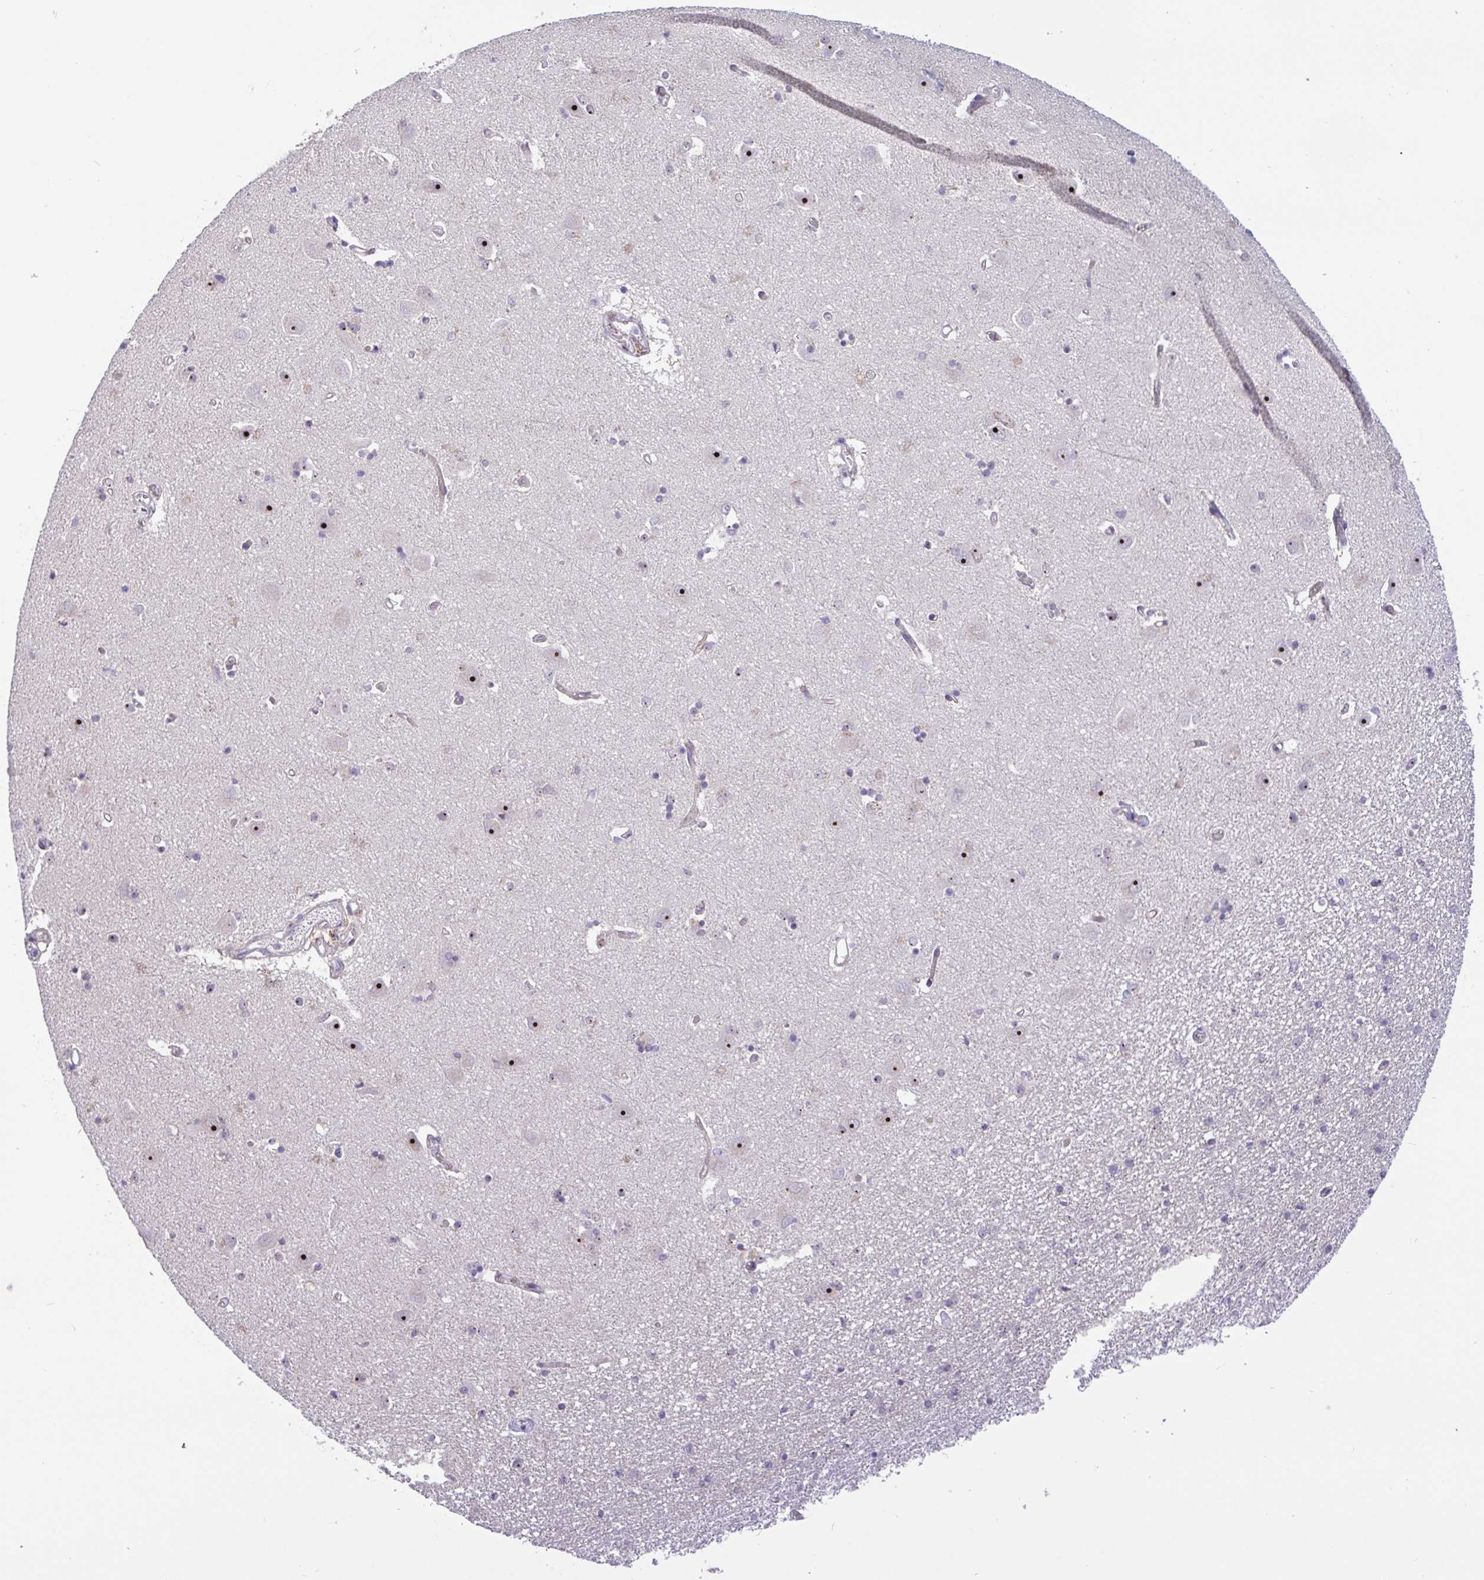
{"staining": {"intensity": "negative", "quantity": "none", "location": "none"}, "tissue": "caudate", "cell_type": "Glial cells", "image_type": "normal", "snomed": [{"axis": "morphology", "description": "Normal tissue, NOS"}, {"axis": "topography", "description": "Lateral ventricle wall"}, {"axis": "topography", "description": "Hippocampus"}], "caption": "Immunohistochemistry (IHC) histopathology image of normal caudate: human caudate stained with DAB (3,3'-diaminobenzidine) reveals no significant protein positivity in glial cells.", "gene": "MXRA8", "patient": {"sex": "female", "age": 63}}